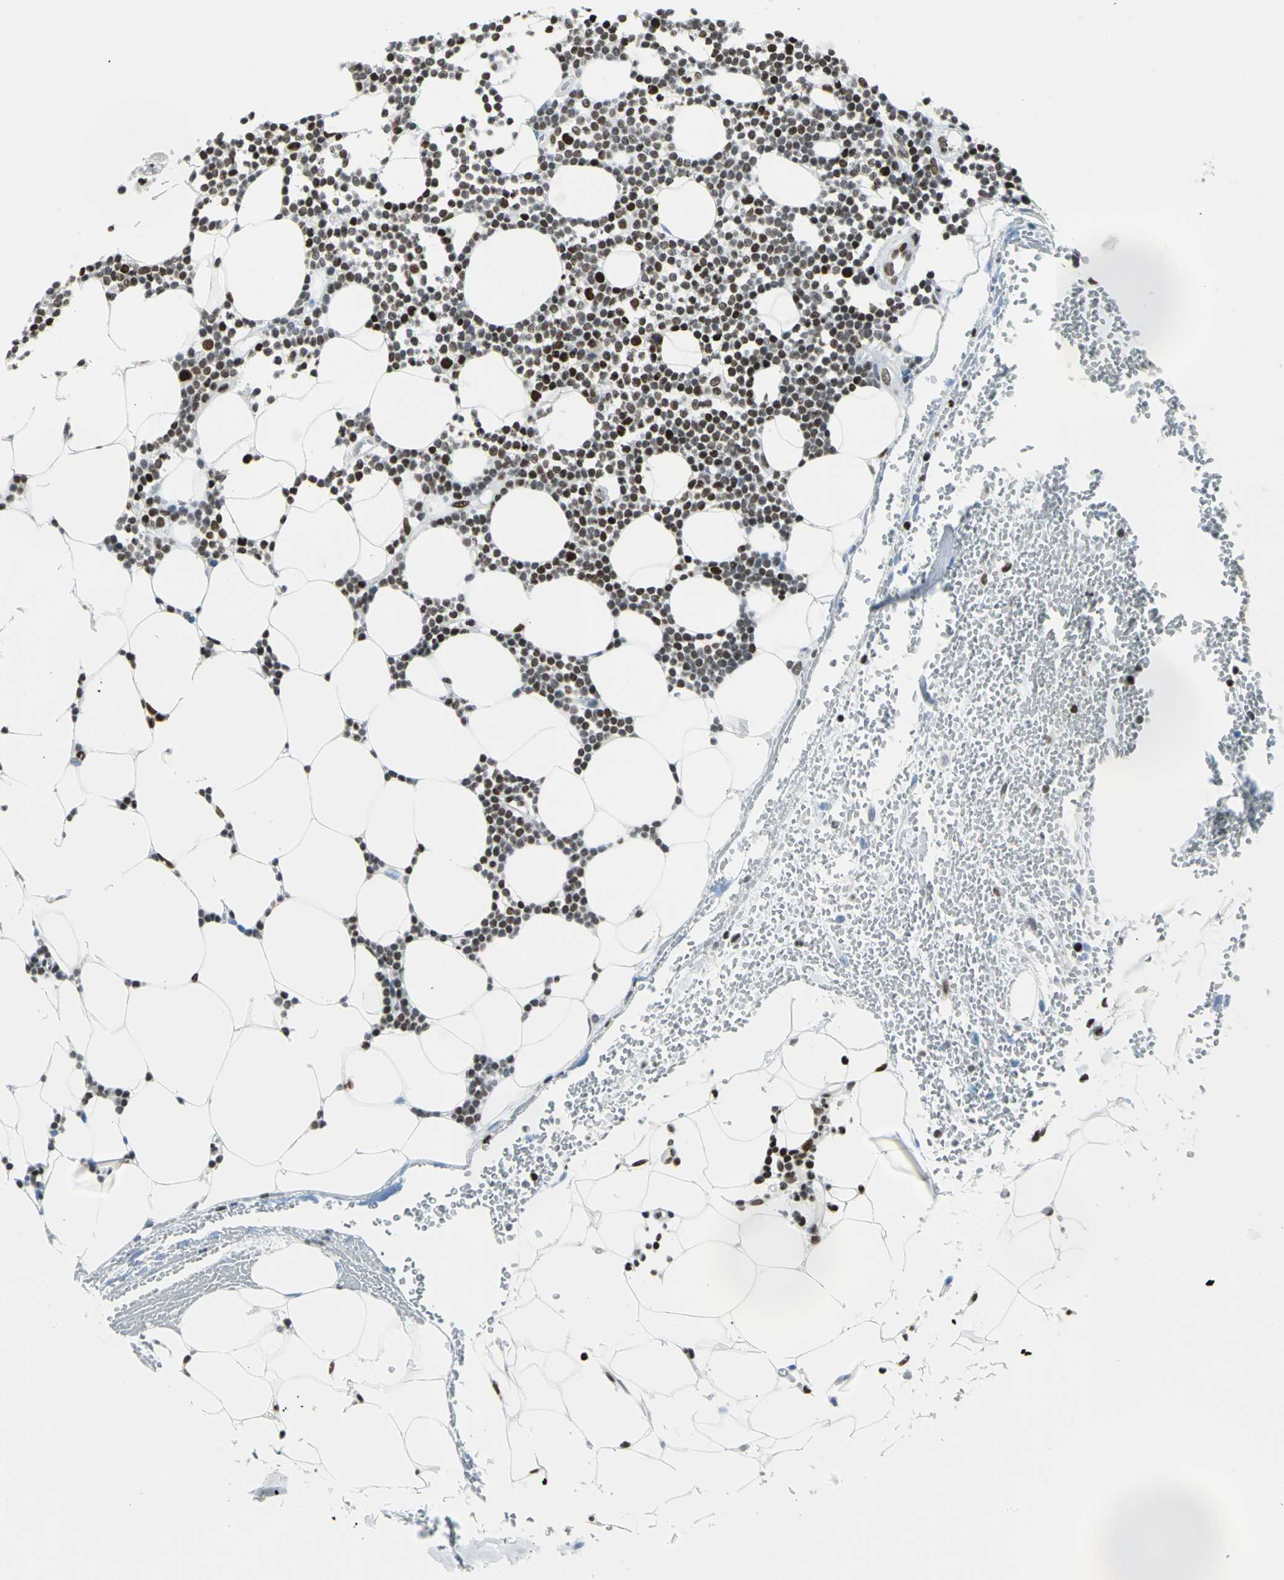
{"staining": {"intensity": "strong", "quantity": ">75%", "location": "nuclear"}, "tissue": "lymphoma", "cell_type": "Tumor cells", "image_type": "cancer", "snomed": [{"axis": "morphology", "description": "Malignant lymphoma, non-Hodgkin's type, Low grade"}, {"axis": "topography", "description": "Soft tissue"}], "caption": "This image demonstrates lymphoma stained with IHC to label a protein in brown. The nuclear of tumor cells show strong positivity for the protein. Nuclei are counter-stained blue.", "gene": "HNRNPD", "patient": {"sex": "male", "age": 92}}